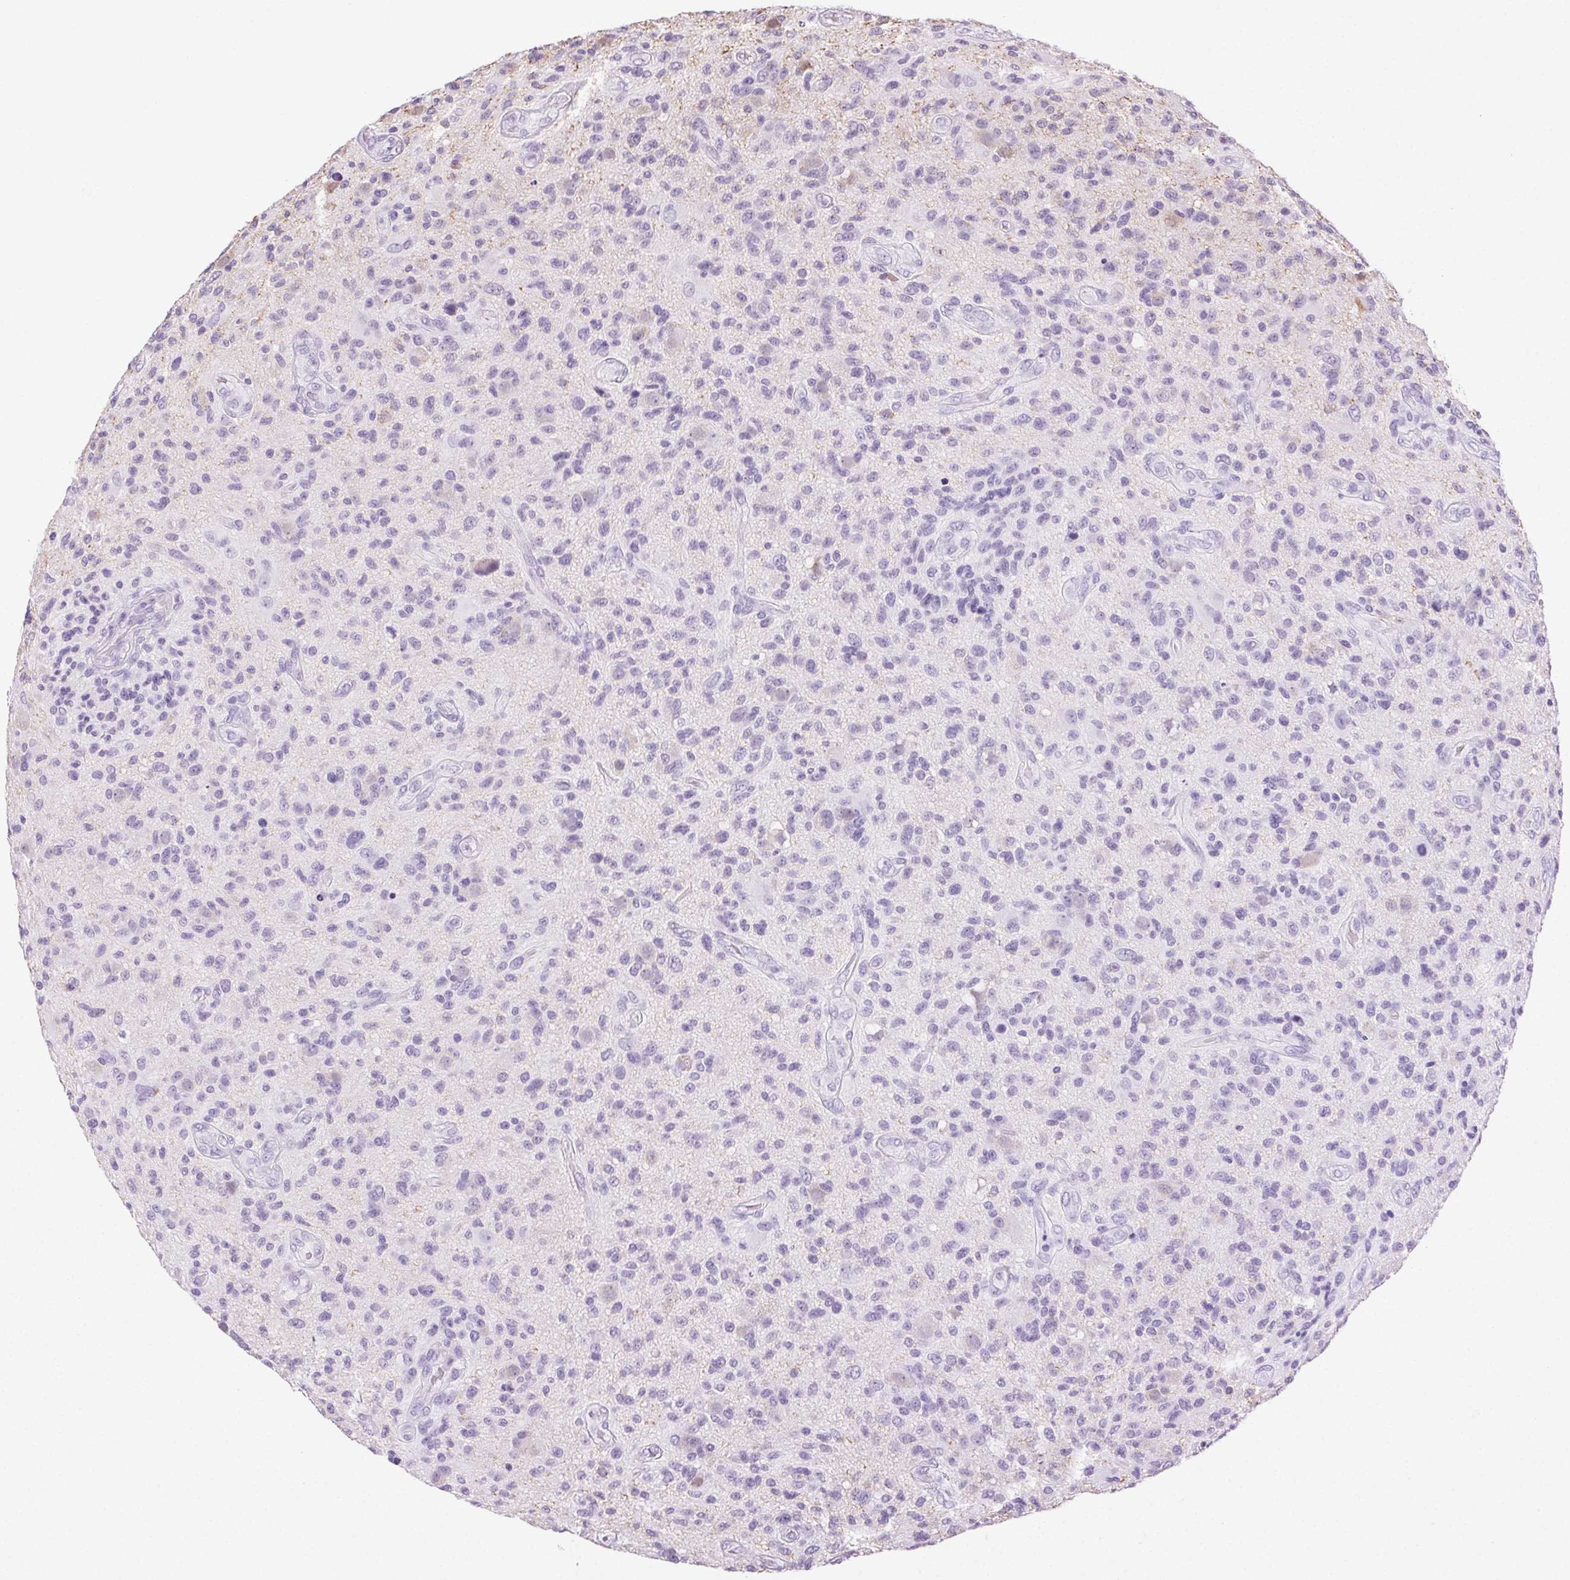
{"staining": {"intensity": "negative", "quantity": "none", "location": "none"}, "tissue": "glioma", "cell_type": "Tumor cells", "image_type": "cancer", "snomed": [{"axis": "morphology", "description": "Glioma, malignant, High grade"}, {"axis": "topography", "description": "Brain"}], "caption": "A micrograph of glioma stained for a protein reveals no brown staining in tumor cells.", "gene": "CLDN10", "patient": {"sex": "male", "age": 47}}